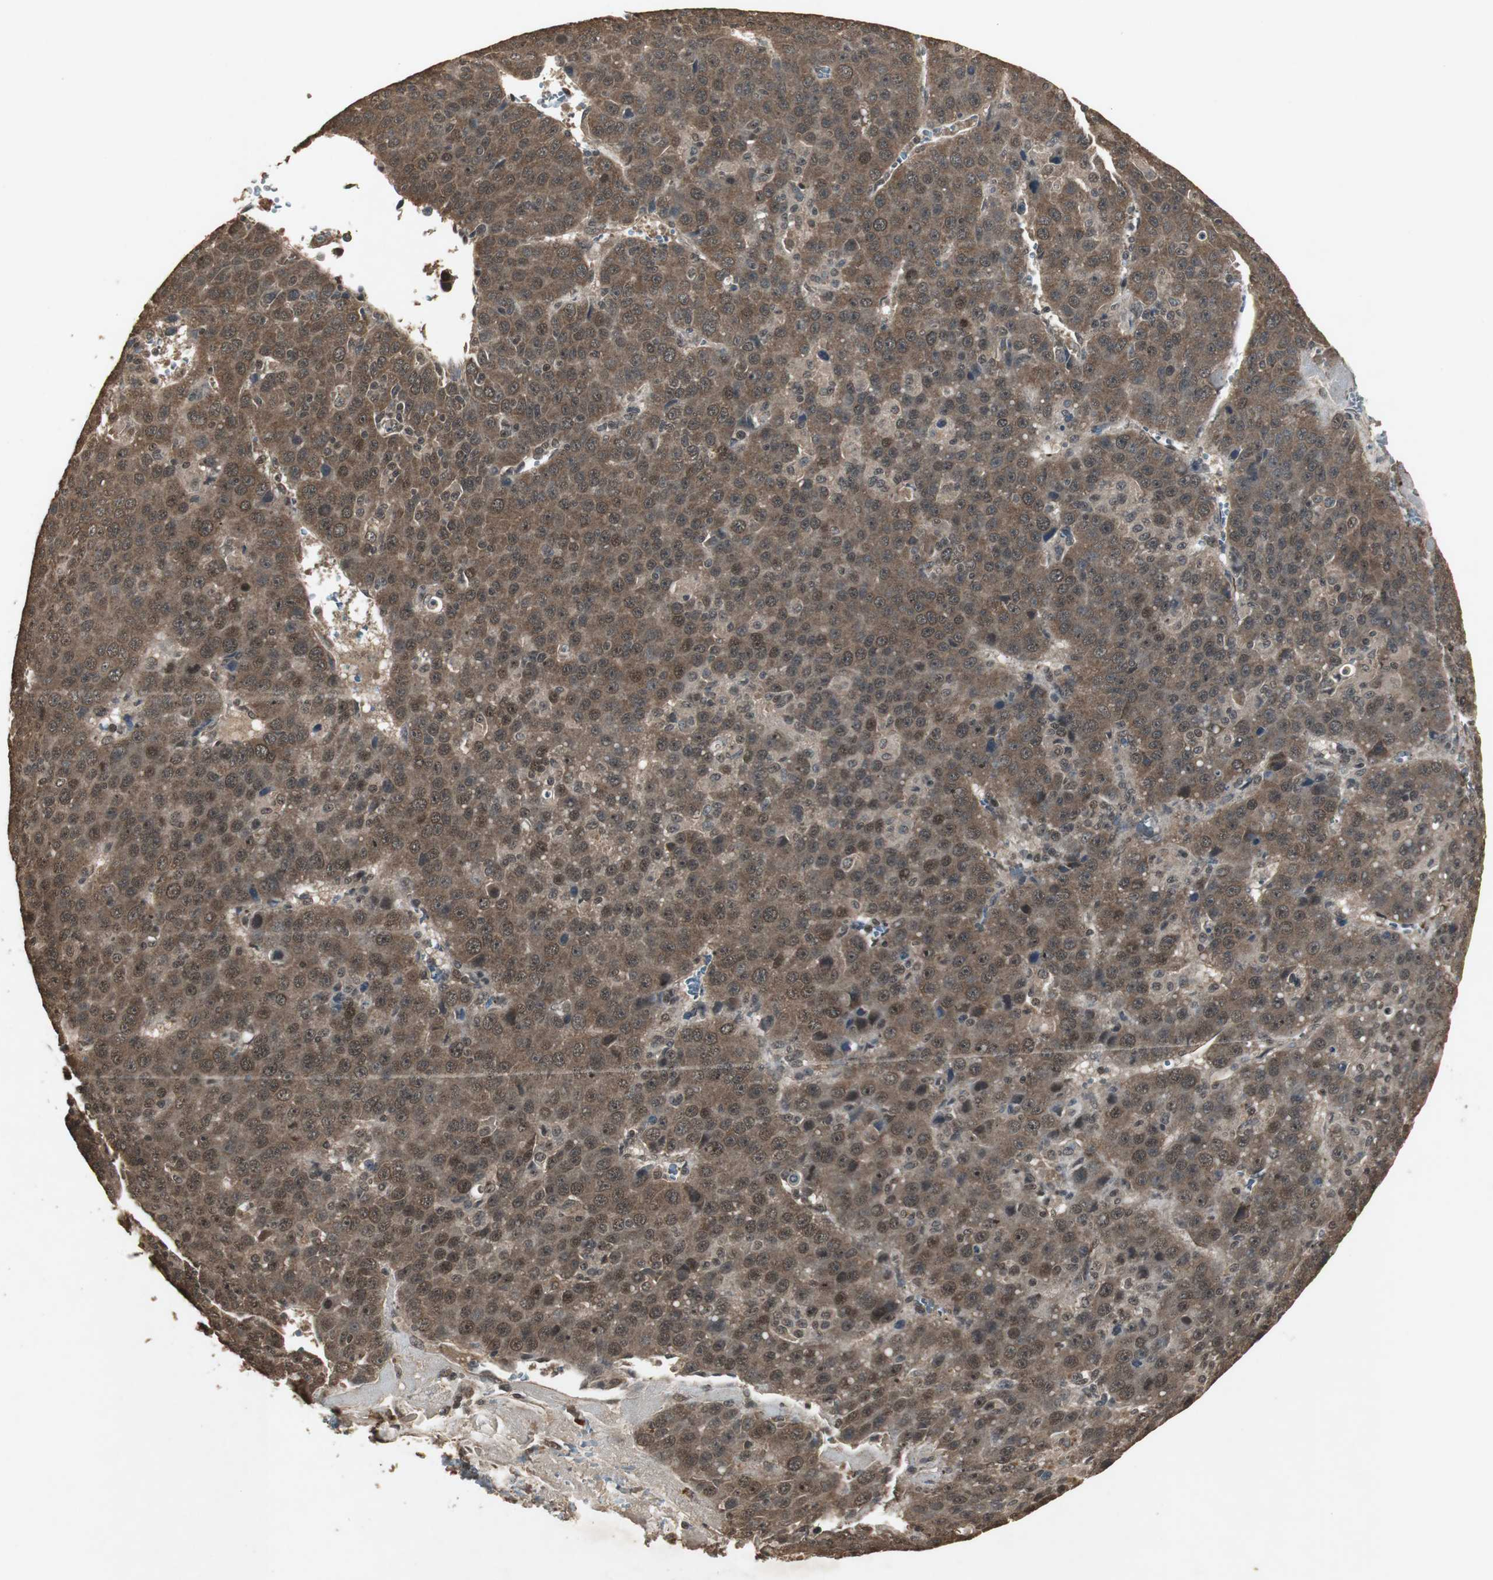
{"staining": {"intensity": "moderate", "quantity": ">75%", "location": "cytoplasmic/membranous,nuclear"}, "tissue": "liver cancer", "cell_type": "Tumor cells", "image_type": "cancer", "snomed": [{"axis": "morphology", "description": "Carcinoma, Hepatocellular, NOS"}, {"axis": "topography", "description": "Liver"}], "caption": "Immunohistochemical staining of liver cancer shows moderate cytoplasmic/membranous and nuclear protein expression in about >75% of tumor cells.", "gene": "EMX1", "patient": {"sex": "female", "age": 53}}